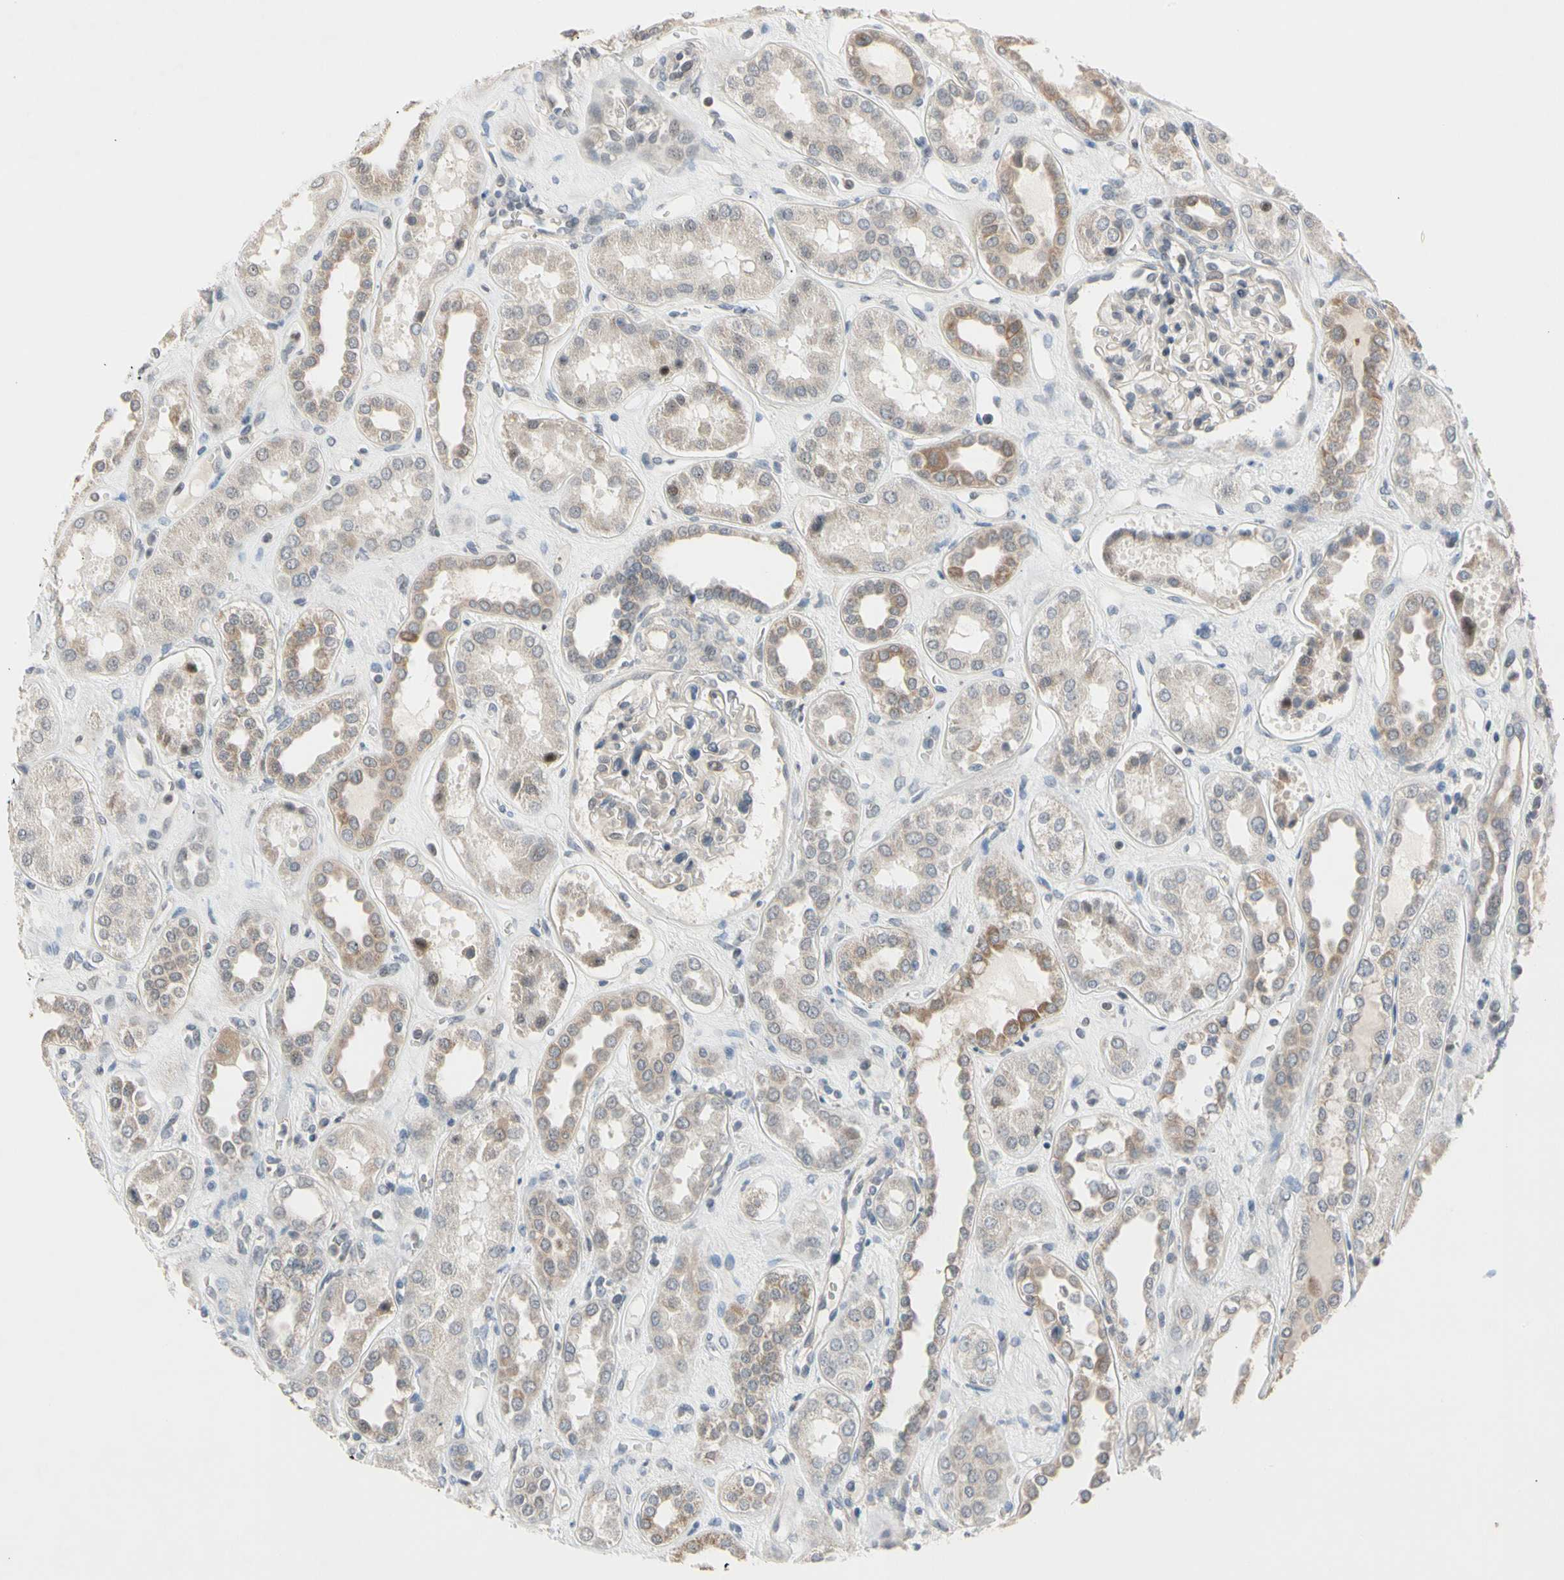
{"staining": {"intensity": "weak", "quantity": "25%-75%", "location": "cytoplasmic/membranous"}, "tissue": "kidney", "cell_type": "Cells in glomeruli", "image_type": "normal", "snomed": [{"axis": "morphology", "description": "Normal tissue, NOS"}, {"axis": "topography", "description": "Kidney"}], "caption": "Weak cytoplasmic/membranous expression is present in about 25%-75% of cells in glomeruli in unremarkable kidney. (brown staining indicates protein expression, while blue staining denotes nuclei).", "gene": "MARK1", "patient": {"sex": "male", "age": 59}}